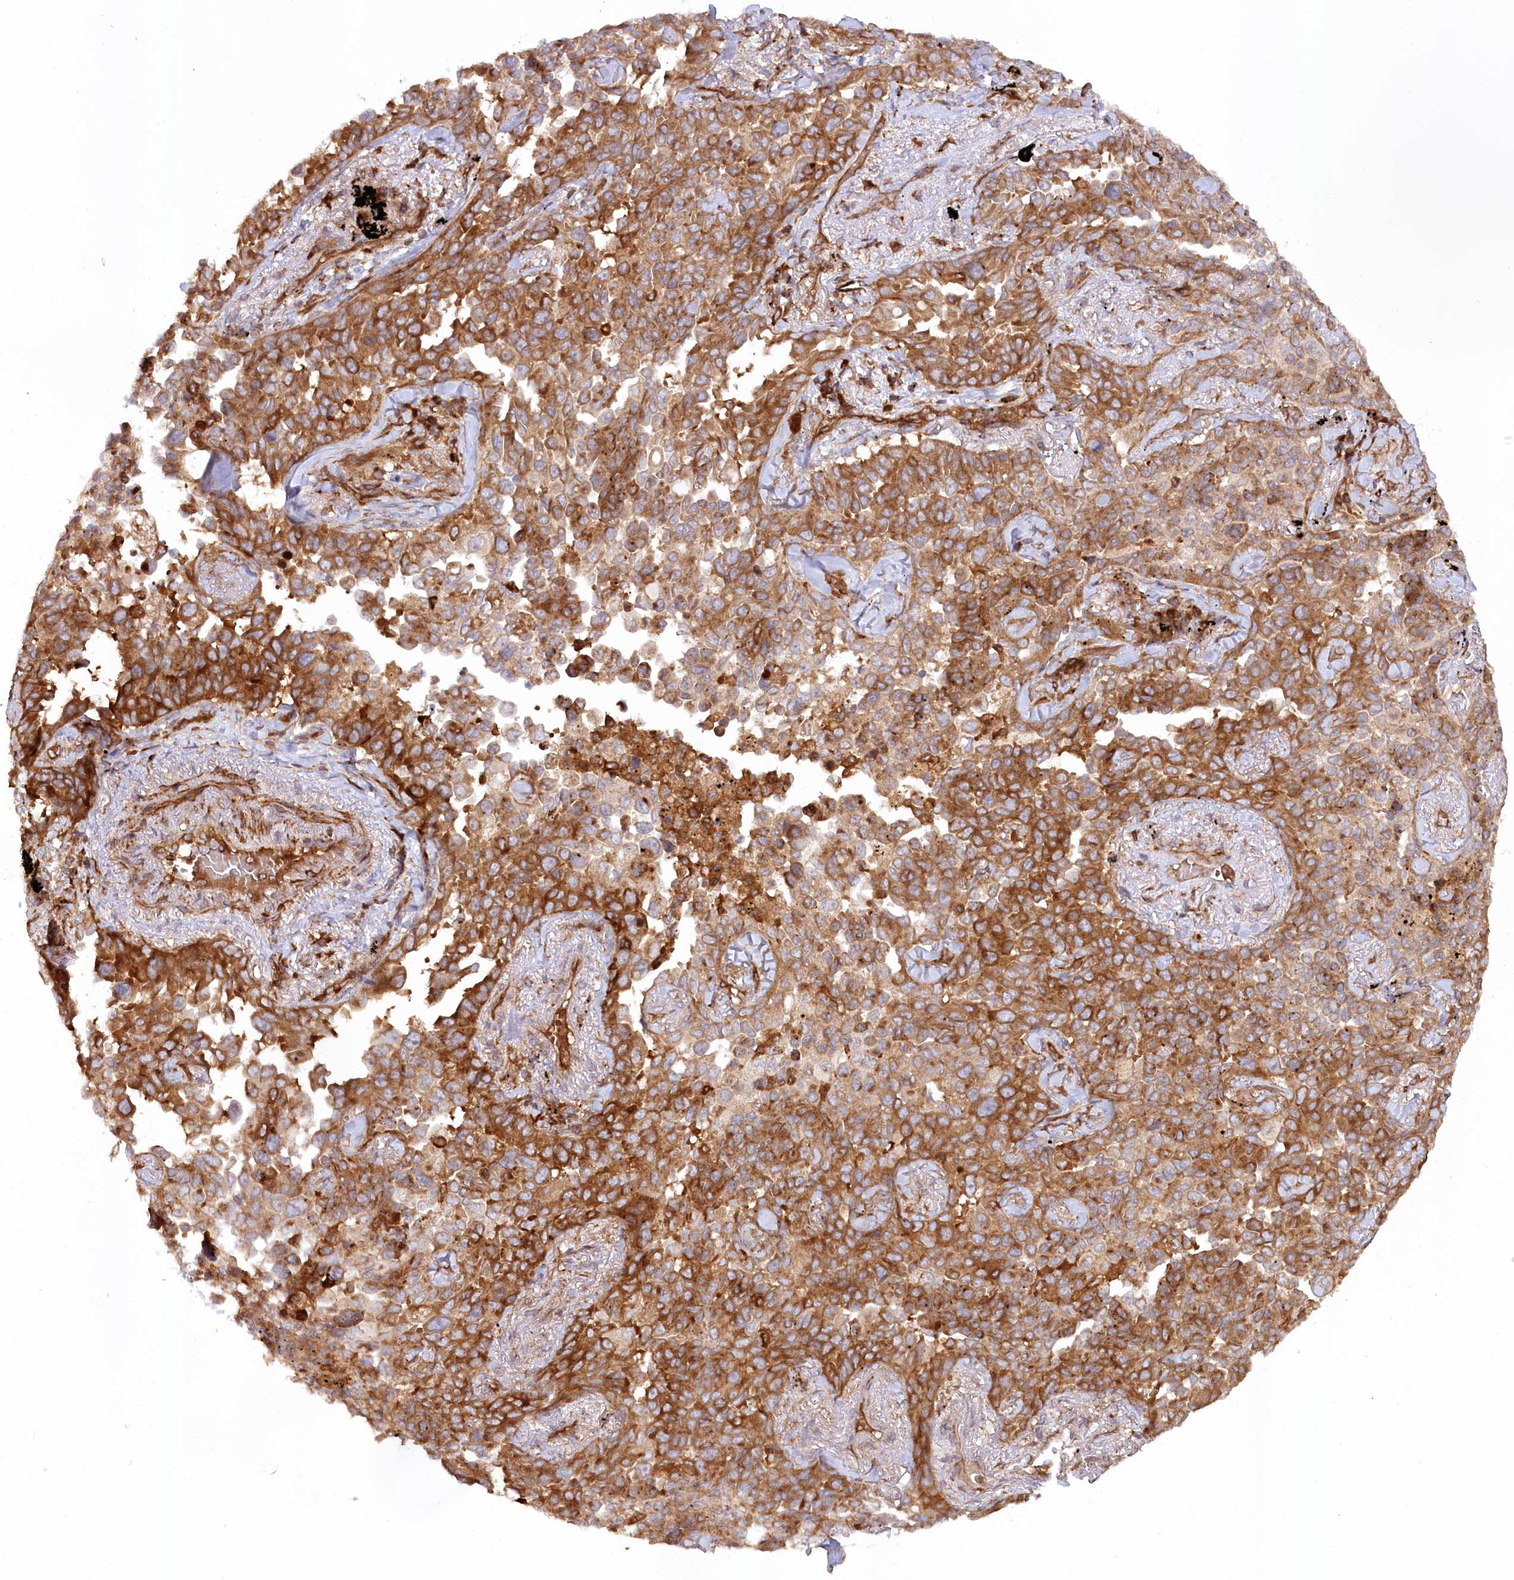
{"staining": {"intensity": "strong", "quantity": ">75%", "location": "cytoplasmic/membranous"}, "tissue": "lung cancer", "cell_type": "Tumor cells", "image_type": "cancer", "snomed": [{"axis": "morphology", "description": "Adenocarcinoma, NOS"}, {"axis": "topography", "description": "Lung"}], "caption": "The photomicrograph exhibits staining of adenocarcinoma (lung), revealing strong cytoplasmic/membranous protein staining (brown color) within tumor cells. (Brightfield microscopy of DAB IHC at high magnification).", "gene": "PAIP2", "patient": {"sex": "female", "age": 67}}